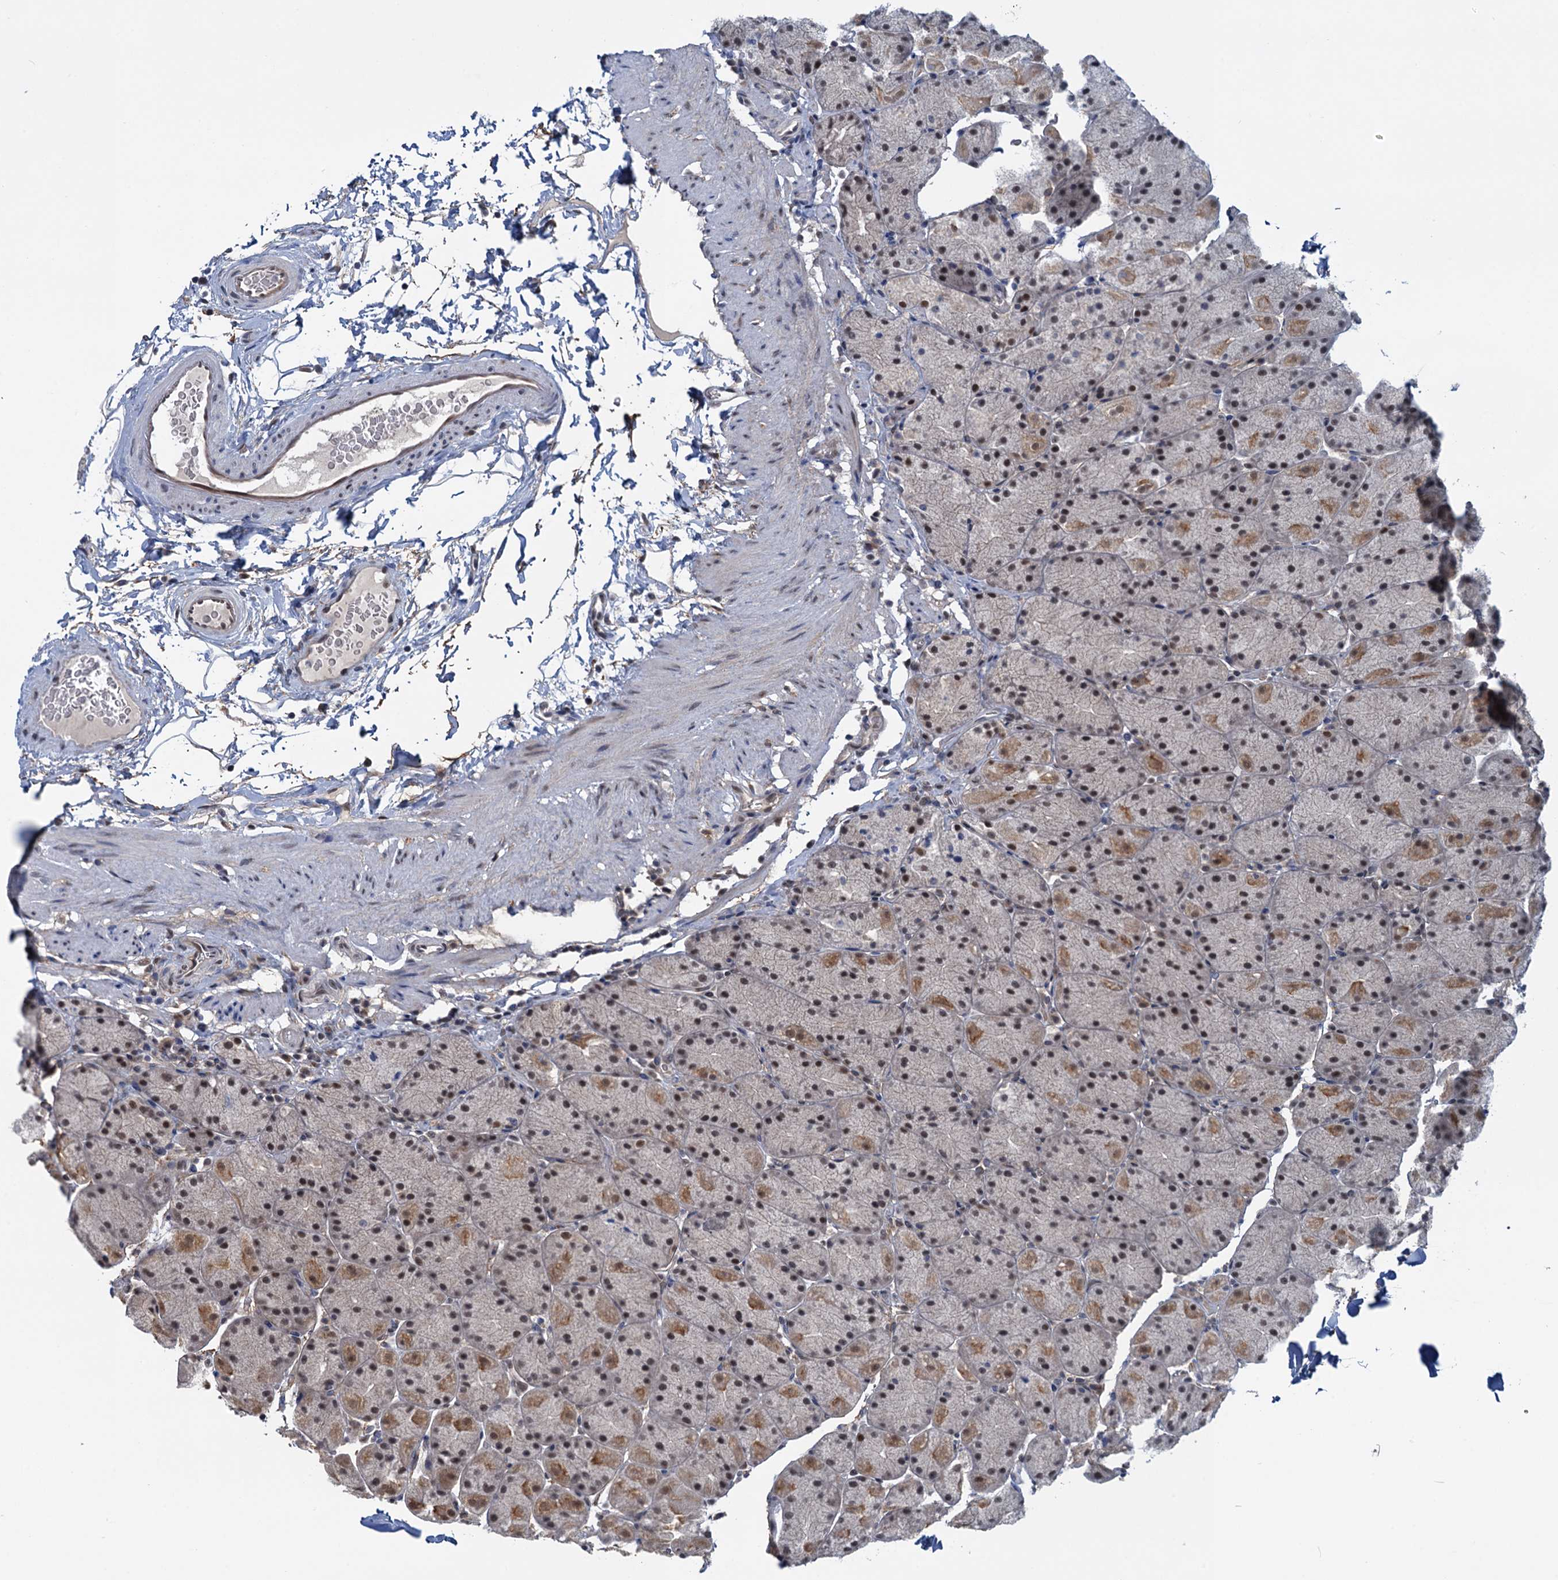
{"staining": {"intensity": "moderate", "quantity": ">75%", "location": "cytoplasmic/membranous,nuclear"}, "tissue": "stomach", "cell_type": "Glandular cells", "image_type": "normal", "snomed": [{"axis": "morphology", "description": "Normal tissue, NOS"}, {"axis": "topography", "description": "Stomach, upper"}, {"axis": "topography", "description": "Stomach, lower"}], "caption": "Stomach stained with a brown dye displays moderate cytoplasmic/membranous,nuclear positive positivity in approximately >75% of glandular cells.", "gene": "SAE1", "patient": {"sex": "male", "age": 67}}